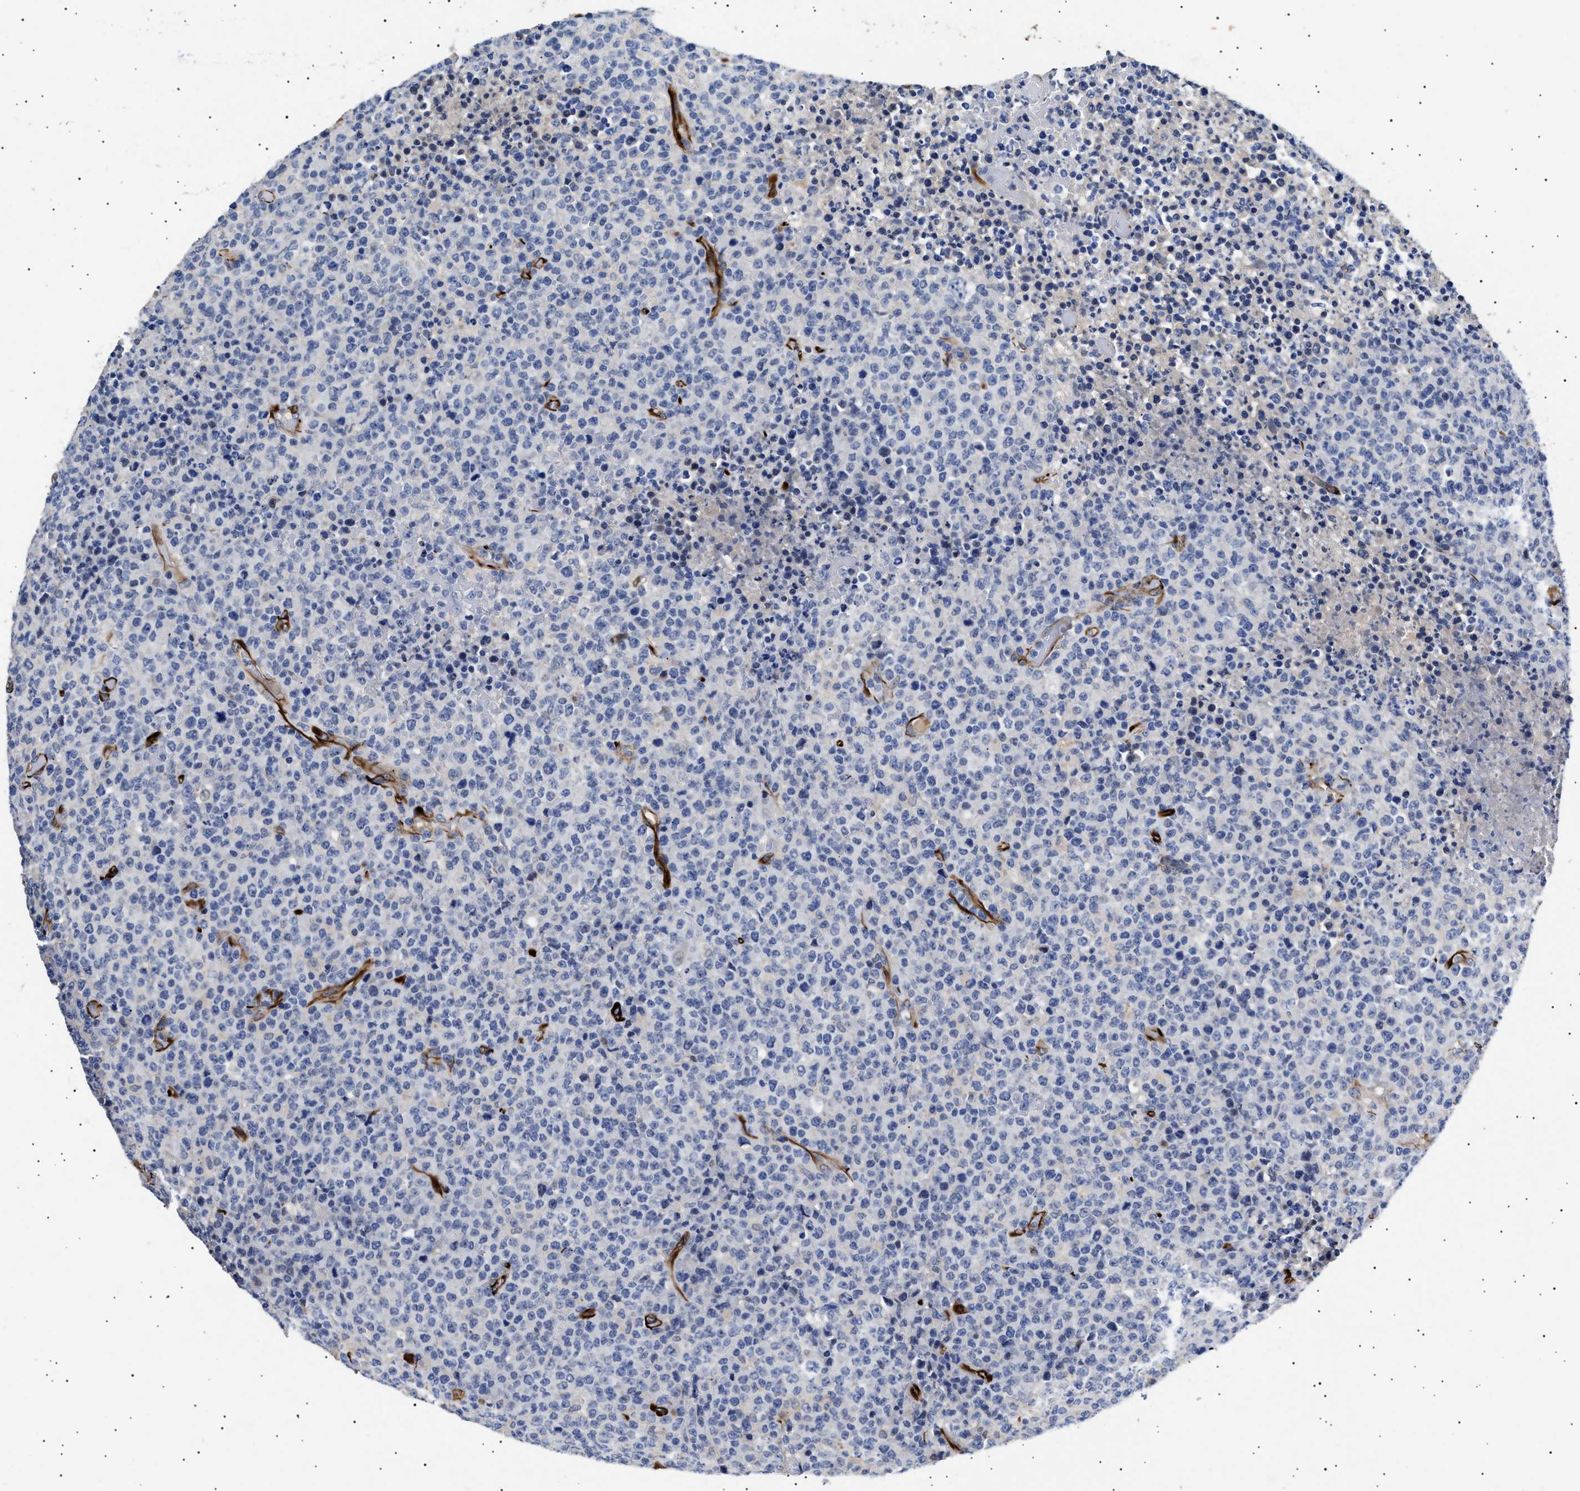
{"staining": {"intensity": "negative", "quantity": "none", "location": "none"}, "tissue": "lymphoma", "cell_type": "Tumor cells", "image_type": "cancer", "snomed": [{"axis": "morphology", "description": "Malignant lymphoma, non-Hodgkin's type, High grade"}, {"axis": "topography", "description": "Lymph node"}], "caption": "Lymphoma was stained to show a protein in brown. There is no significant positivity in tumor cells.", "gene": "OLFML2A", "patient": {"sex": "male", "age": 13}}